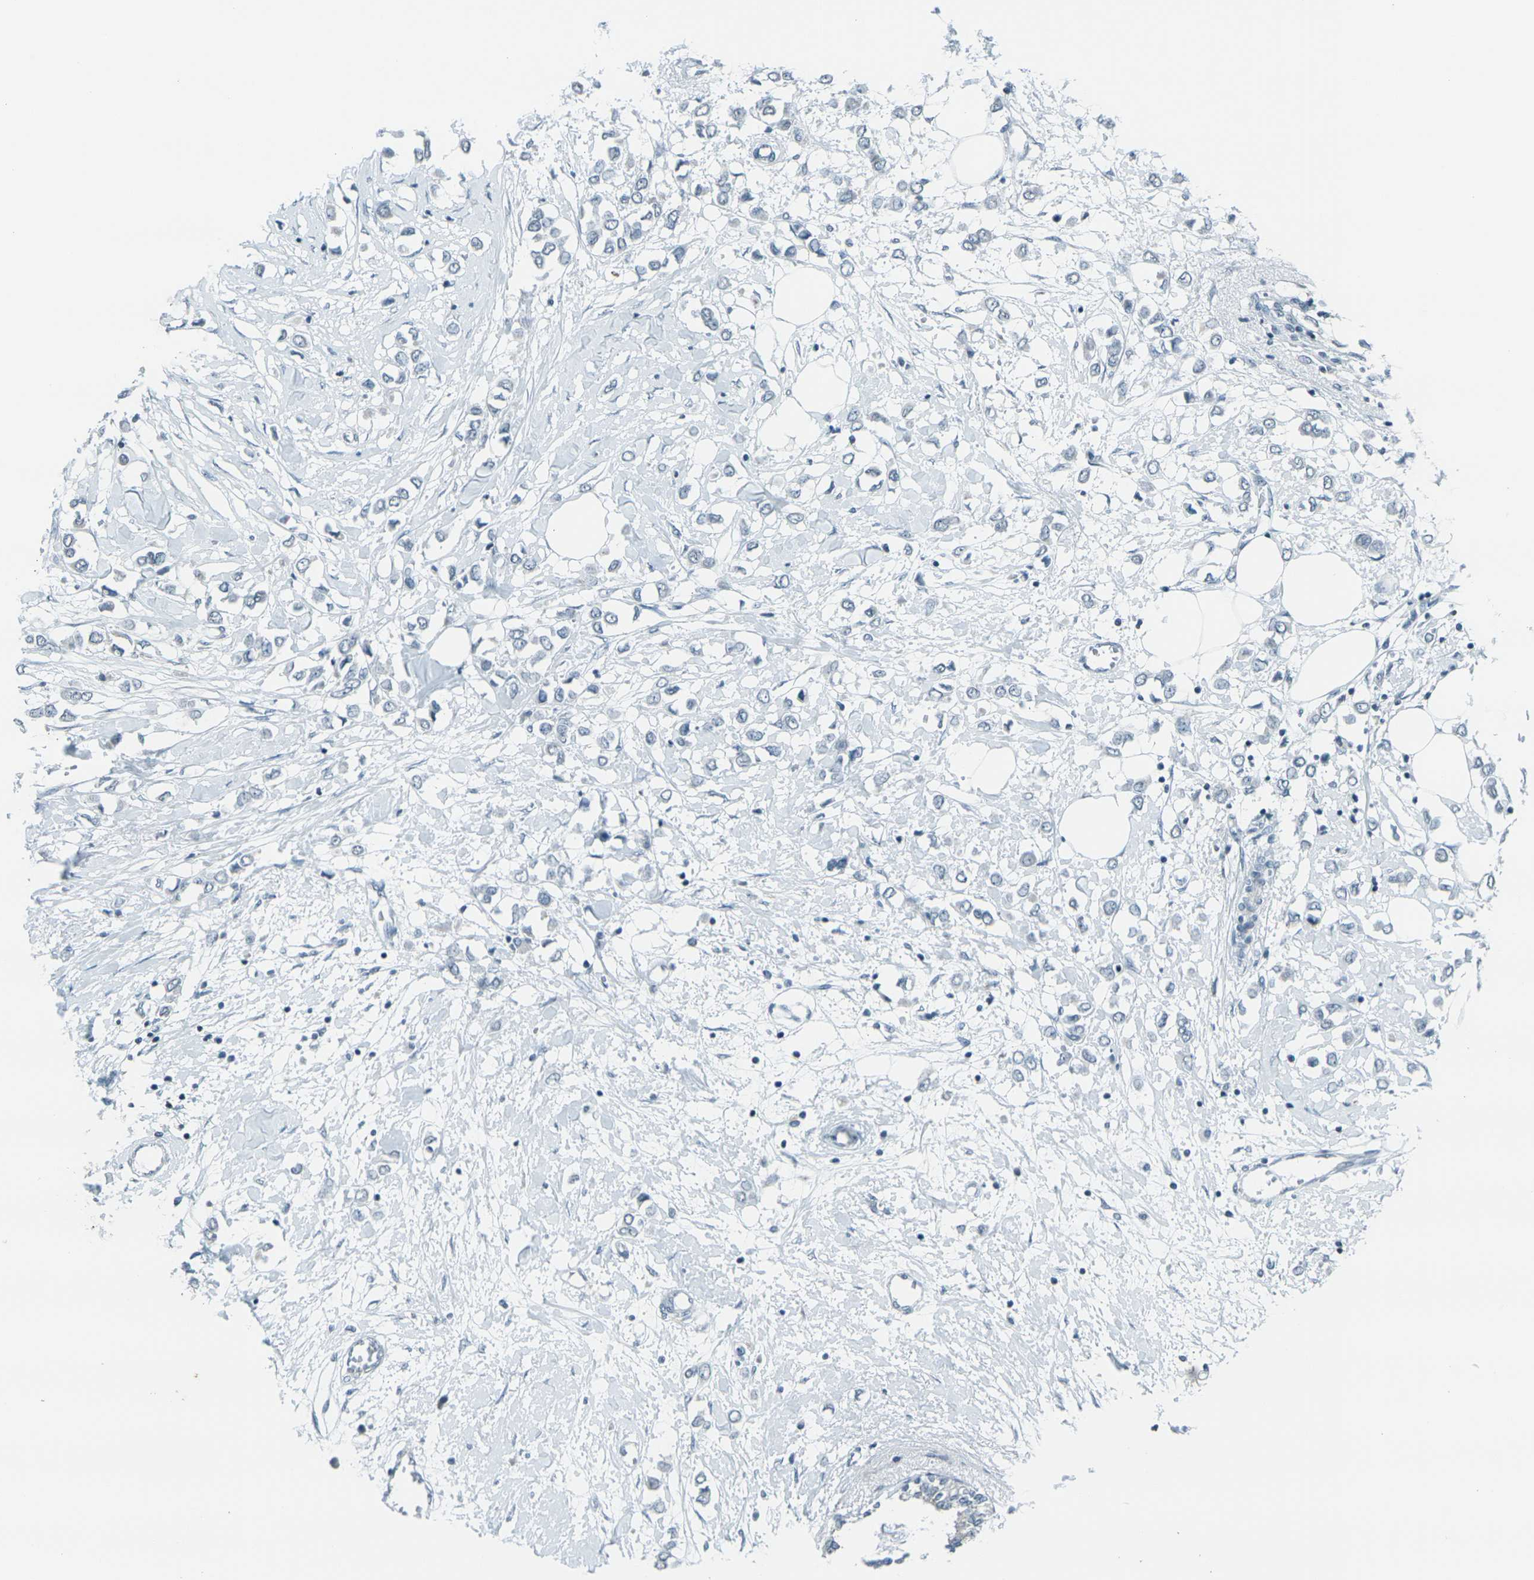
{"staining": {"intensity": "negative", "quantity": "none", "location": "none"}, "tissue": "breast cancer", "cell_type": "Tumor cells", "image_type": "cancer", "snomed": [{"axis": "morphology", "description": "Lobular carcinoma"}, {"axis": "topography", "description": "Breast"}], "caption": "Human lobular carcinoma (breast) stained for a protein using immunohistochemistry (IHC) demonstrates no positivity in tumor cells.", "gene": "H2BC1", "patient": {"sex": "female", "age": 51}}